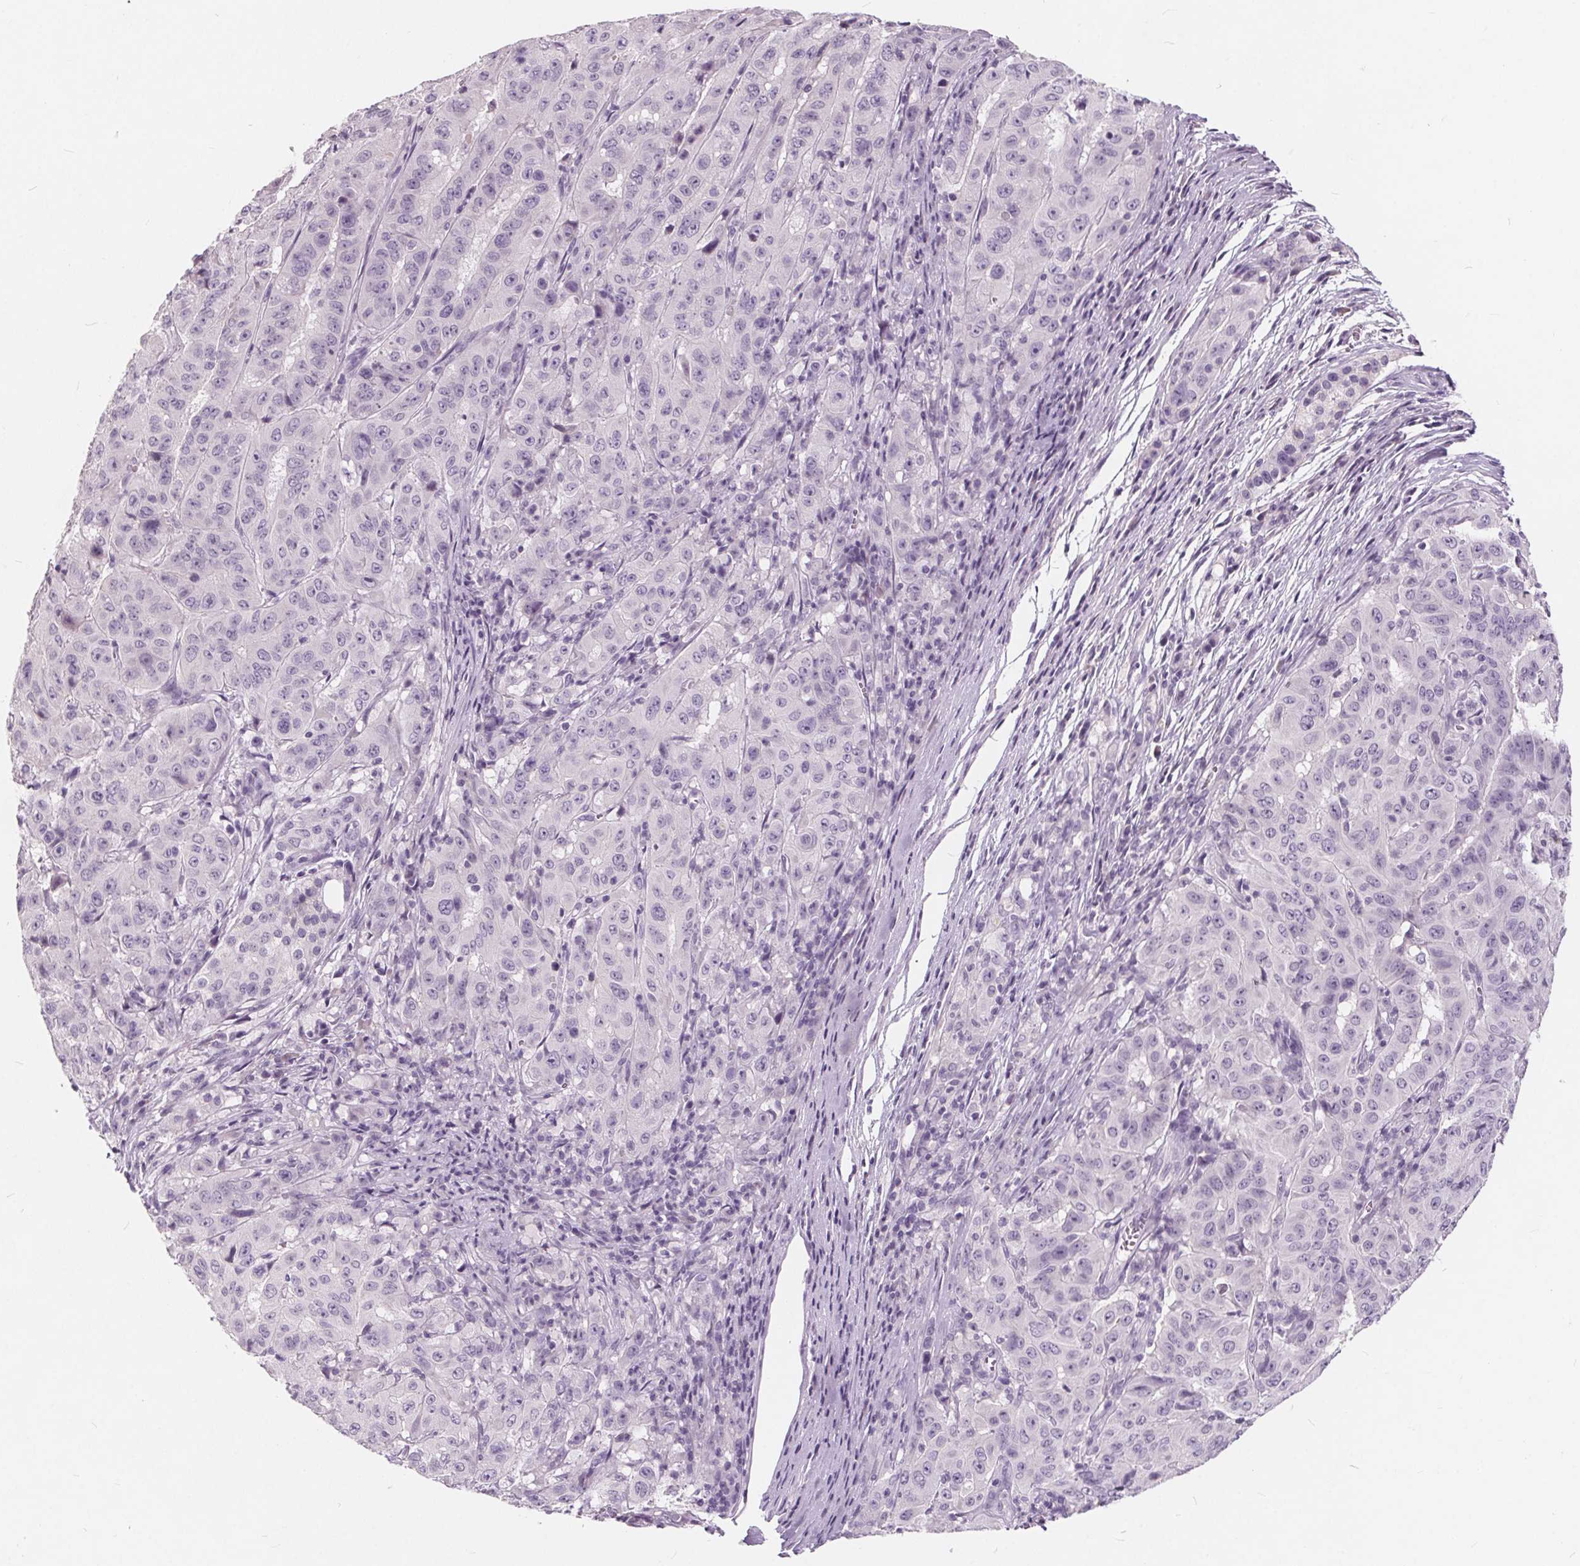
{"staining": {"intensity": "negative", "quantity": "none", "location": "none"}, "tissue": "pancreatic cancer", "cell_type": "Tumor cells", "image_type": "cancer", "snomed": [{"axis": "morphology", "description": "Adenocarcinoma, NOS"}, {"axis": "topography", "description": "Pancreas"}], "caption": "A high-resolution image shows immunohistochemistry staining of pancreatic adenocarcinoma, which reveals no significant positivity in tumor cells.", "gene": "PLA2G2E", "patient": {"sex": "male", "age": 63}}